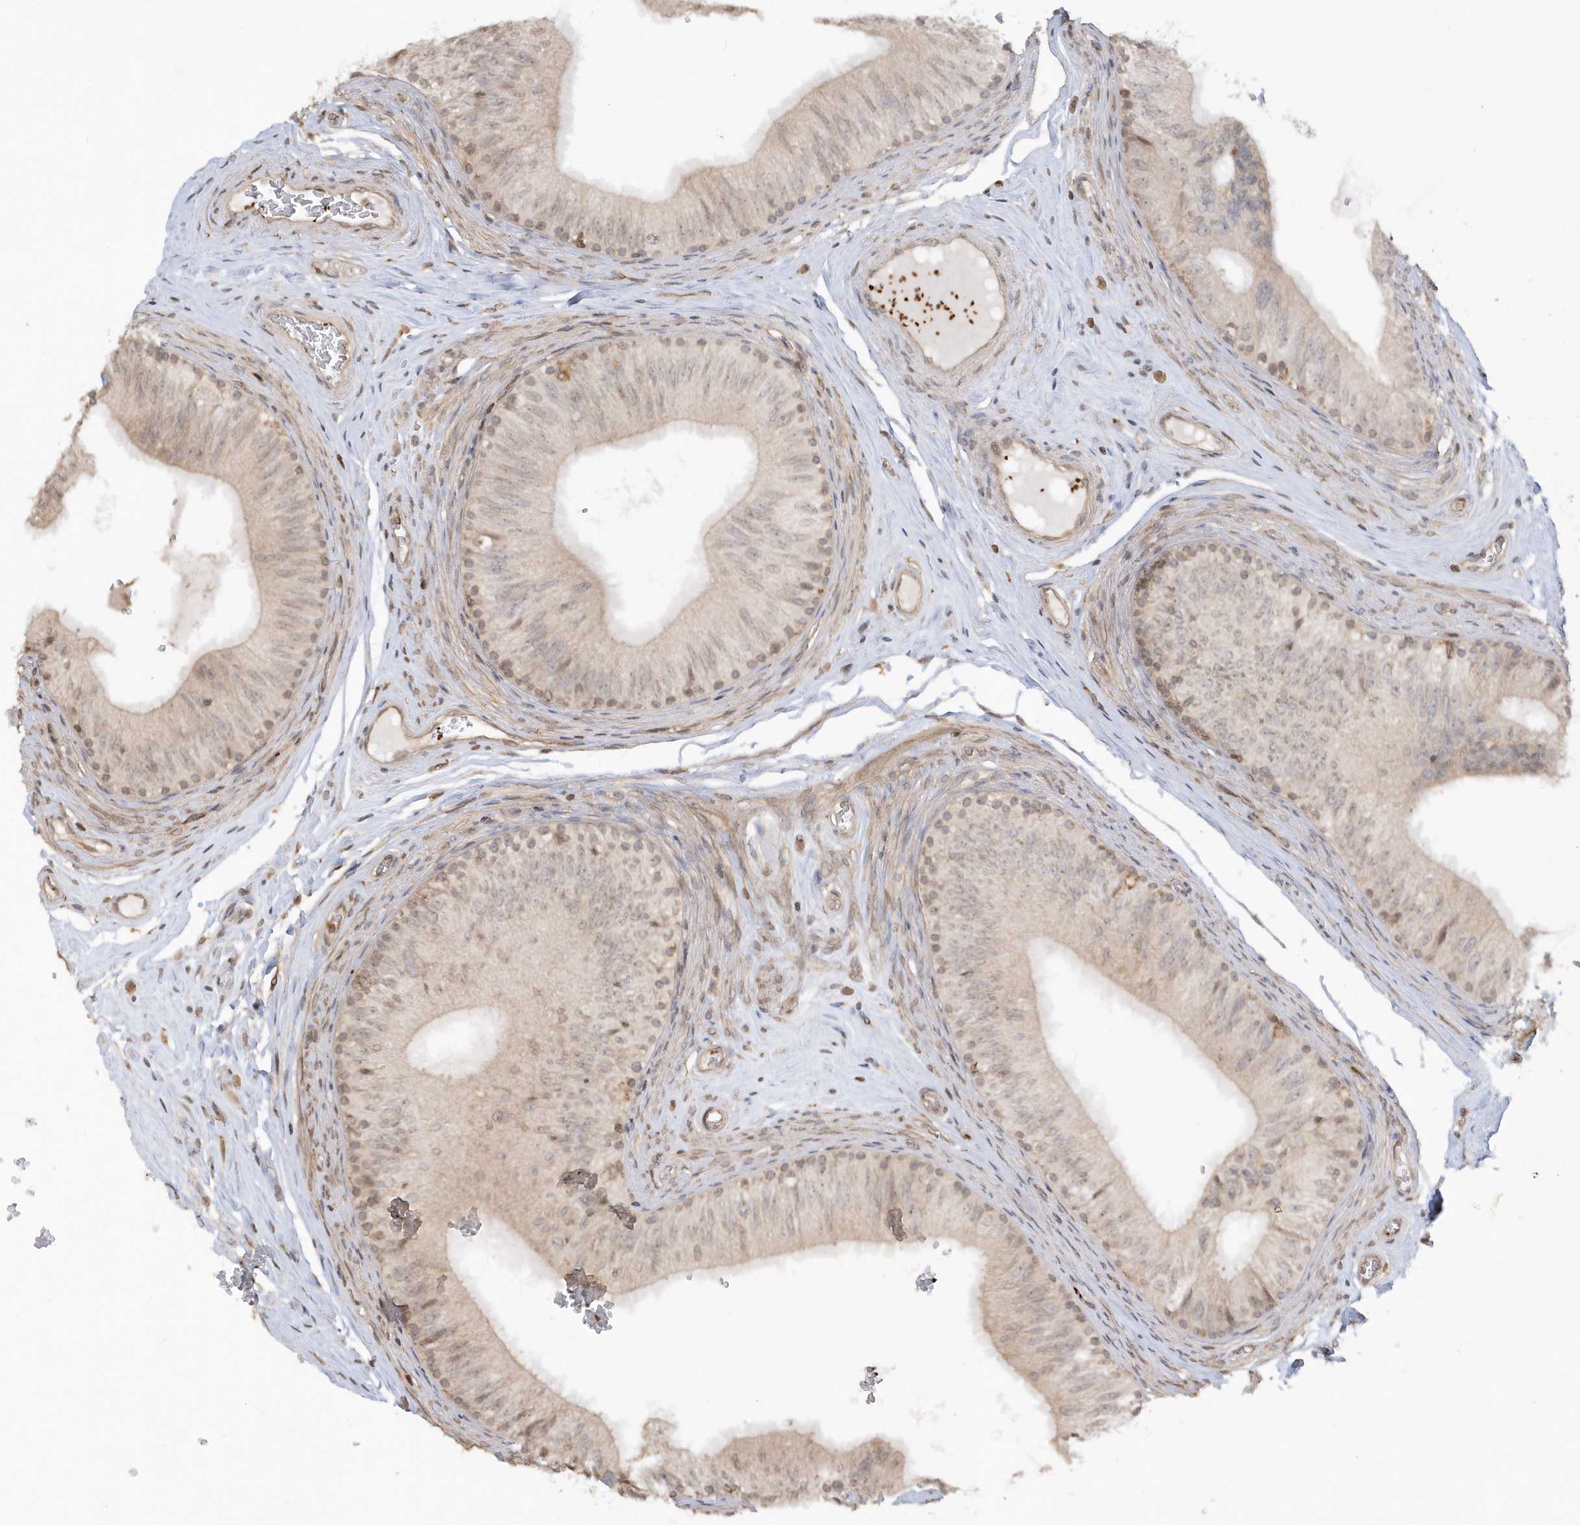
{"staining": {"intensity": "weak", "quantity": "25%-75%", "location": "cytoplasmic/membranous,nuclear"}, "tissue": "epididymis", "cell_type": "Glandular cells", "image_type": "normal", "snomed": [{"axis": "morphology", "description": "Normal tissue, NOS"}, {"axis": "topography", "description": "Epididymis"}], "caption": "Immunohistochemistry histopathology image of unremarkable epididymis: epididymis stained using immunohistochemistry reveals low levels of weak protein expression localized specifically in the cytoplasmic/membranous,nuclear of glandular cells, appearing as a cytoplasmic/membranous,nuclear brown color.", "gene": "BSN", "patient": {"sex": "male", "age": 46}}